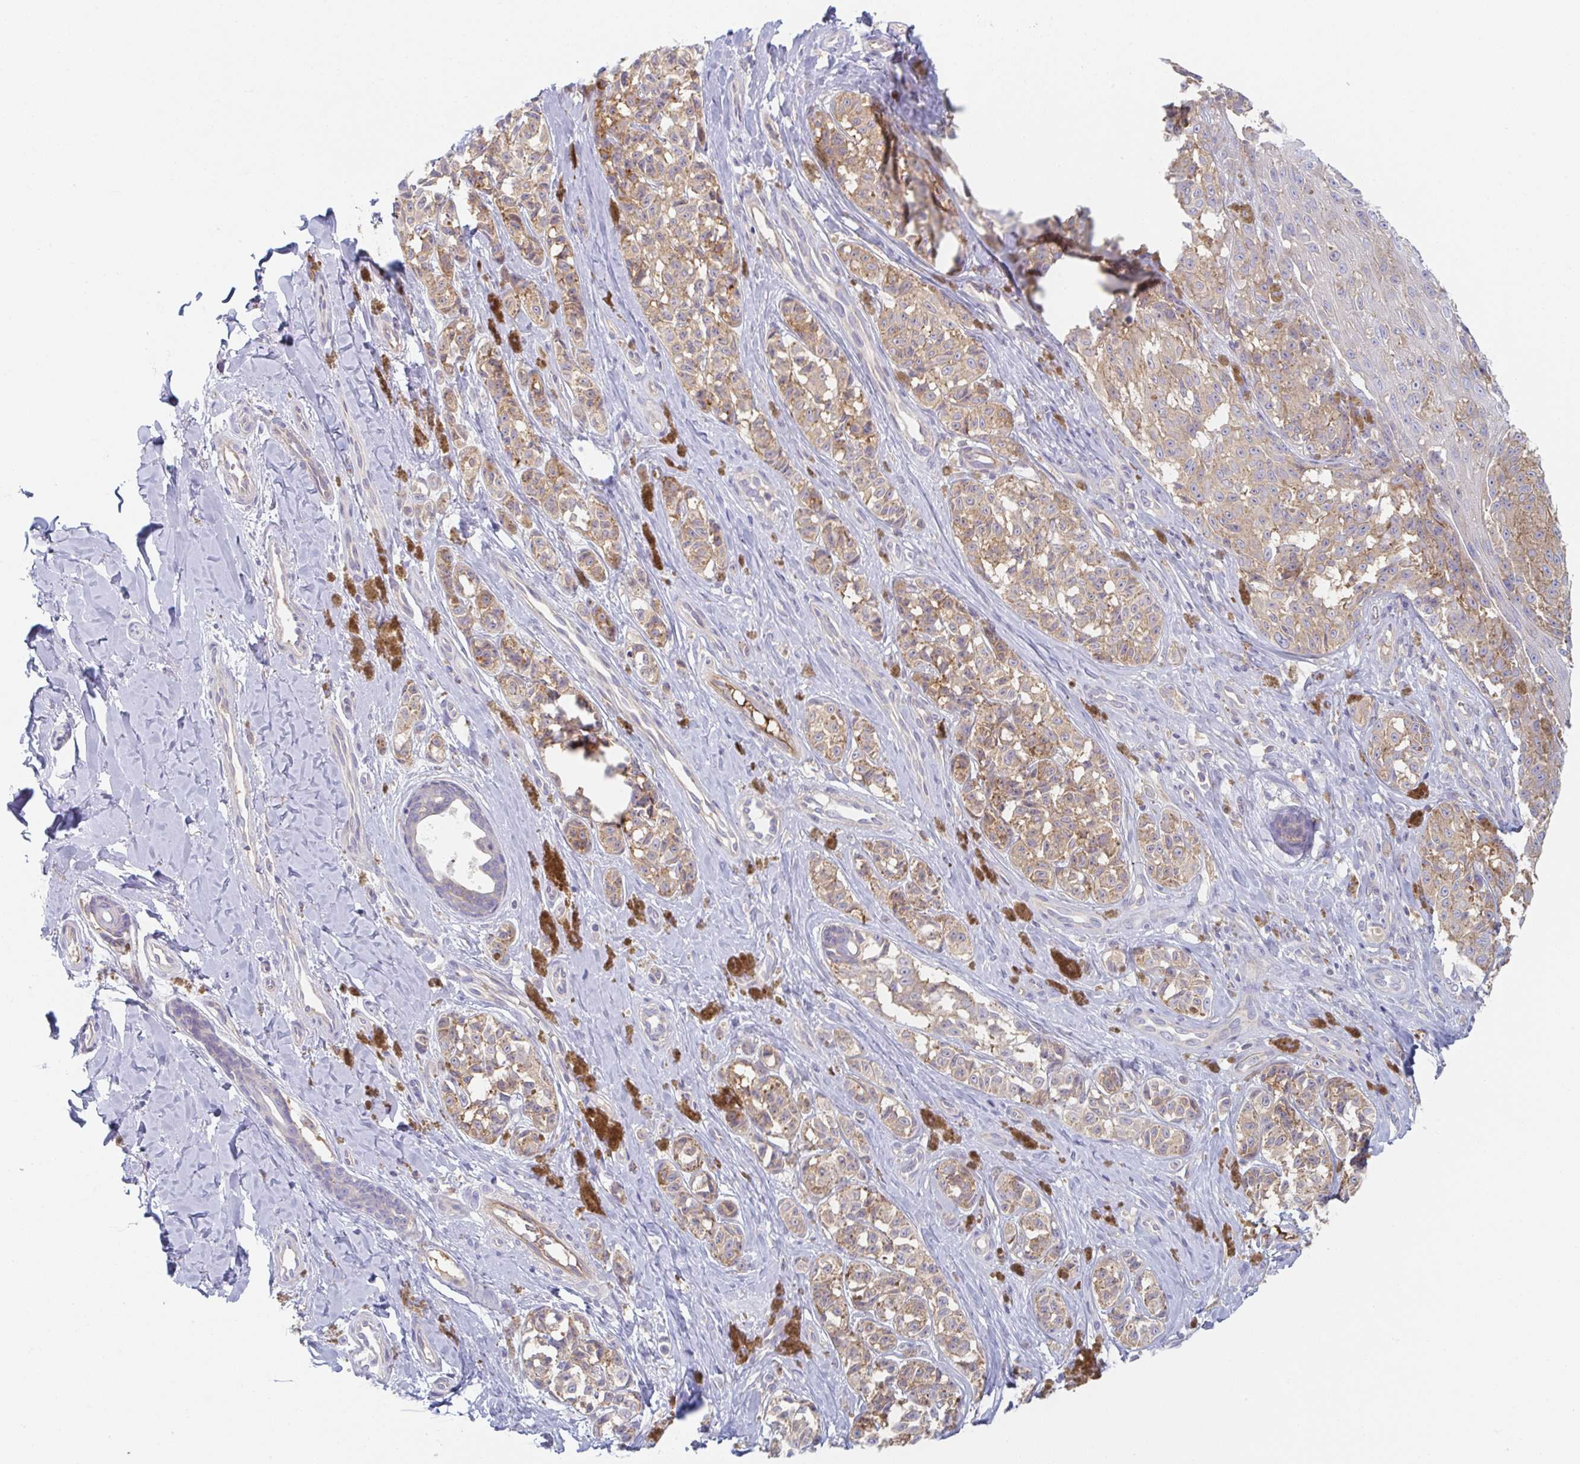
{"staining": {"intensity": "weak", "quantity": ">75%", "location": "cytoplasmic/membranous"}, "tissue": "melanoma", "cell_type": "Tumor cells", "image_type": "cancer", "snomed": [{"axis": "morphology", "description": "Malignant melanoma, NOS"}, {"axis": "topography", "description": "Skin"}], "caption": "IHC staining of melanoma, which displays low levels of weak cytoplasmic/membranous positivity in approximately >75% of tumor cells indicating weak cytoplasmic/membranous protein staining. The staining was performed using DAB (3,3'-diaminobenzidine) (brown) for protein detection and nuclei were counterstained in hematoxylin (blue).", "gene": "AMPD2", "patient": {"sex": "female", "age": 65}}